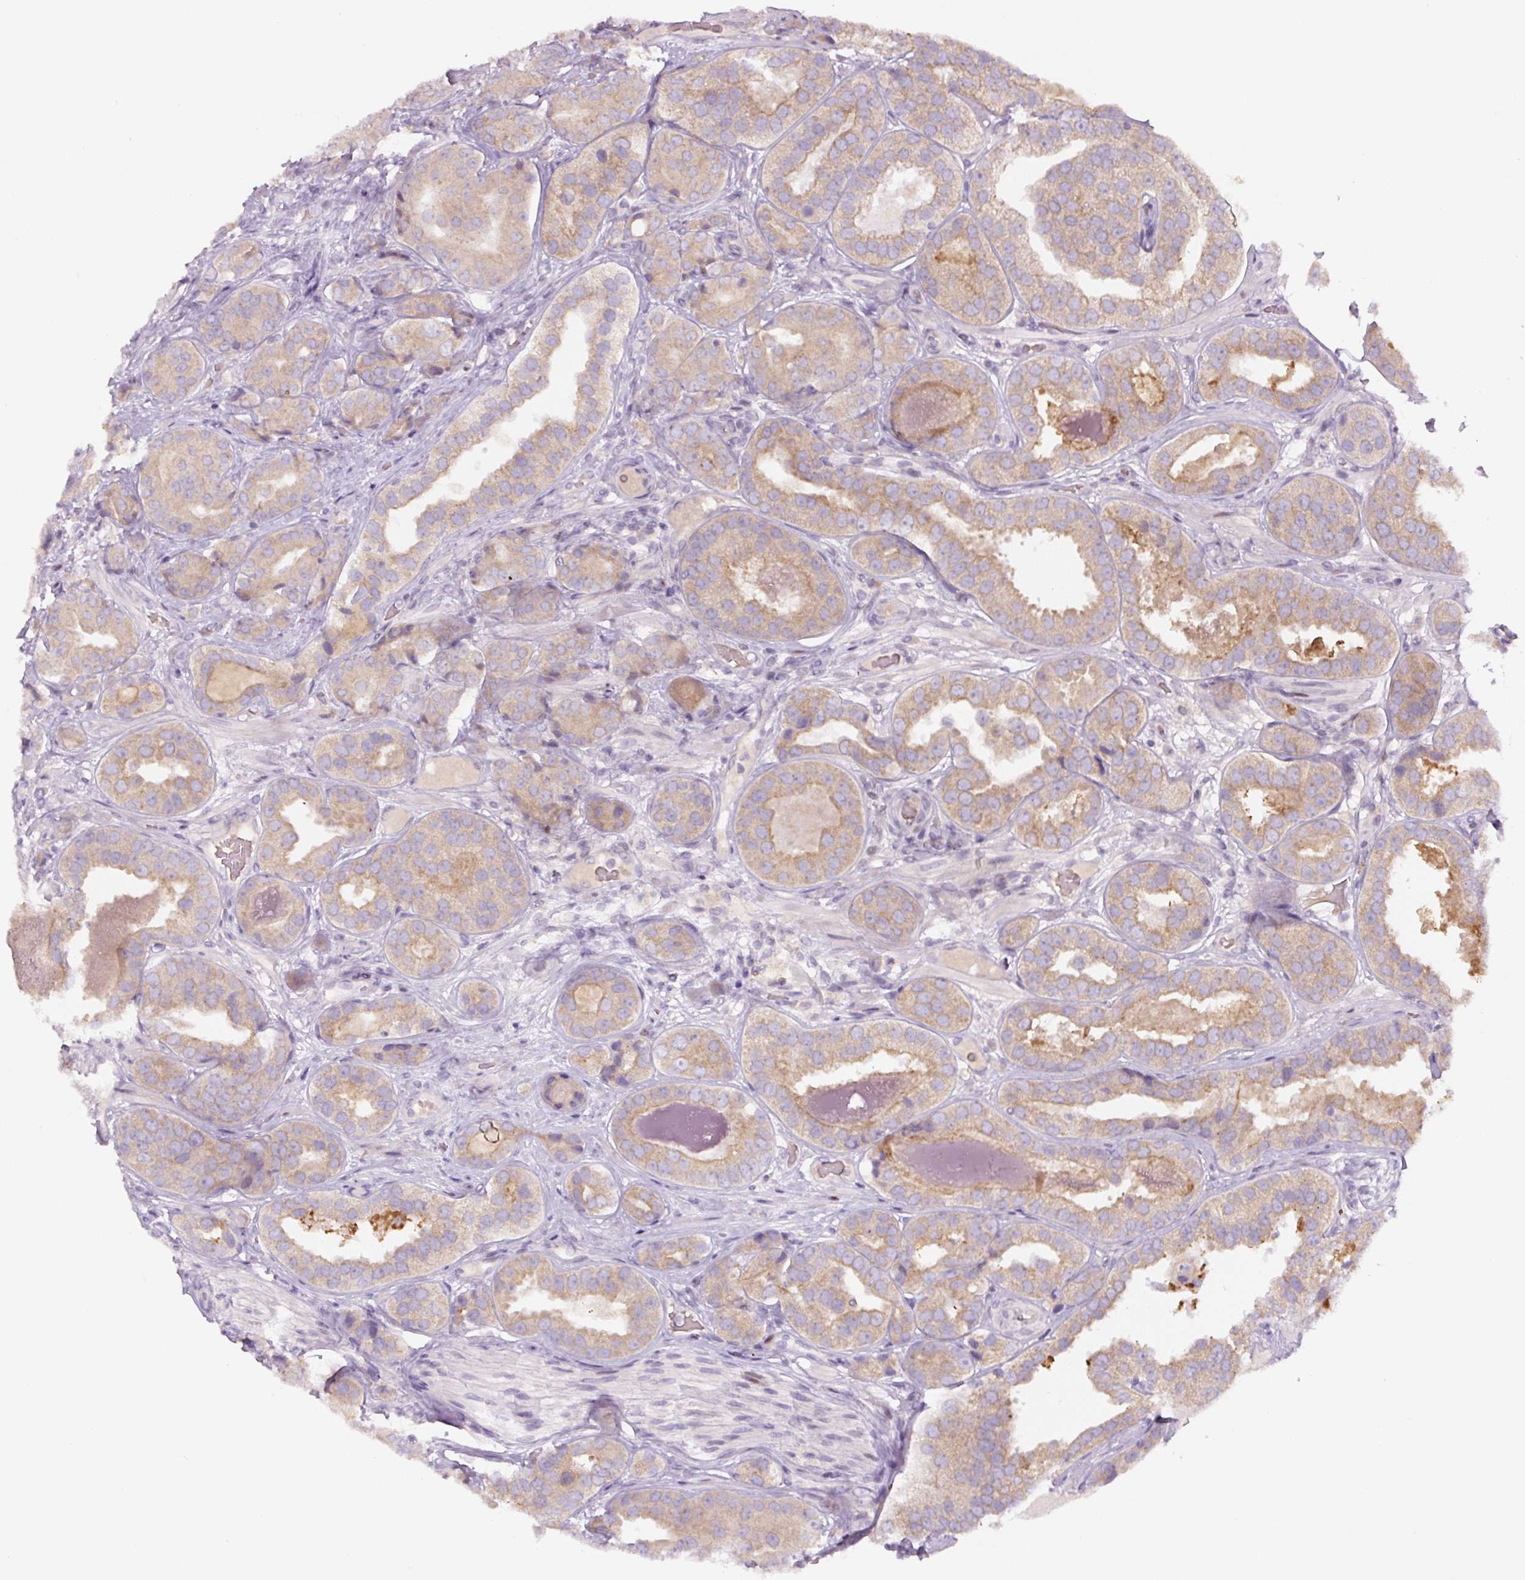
{"staining": {"intensity": "moderate", "quantity": ">75%", "location": "cytoplasmic/membranous"}, "tissue": "prostate cancer", "cell_type": "Tumor cells", "image_type": "cancer", "snomed": [{"axis": "morphology", "description": "Adenocarcinoma, High grade"}, {"axis": "topography", "description": "Prostate"}], "caption": "Moderate cytoplasmic/membranous protein expression is seen in about >75% of tumor cells in prostate cancer. (DAB = brown stain, brightfield microscopy at high magnification).", "gene": "YIF1B", "patient": {"sex": "male", "age": 63}}